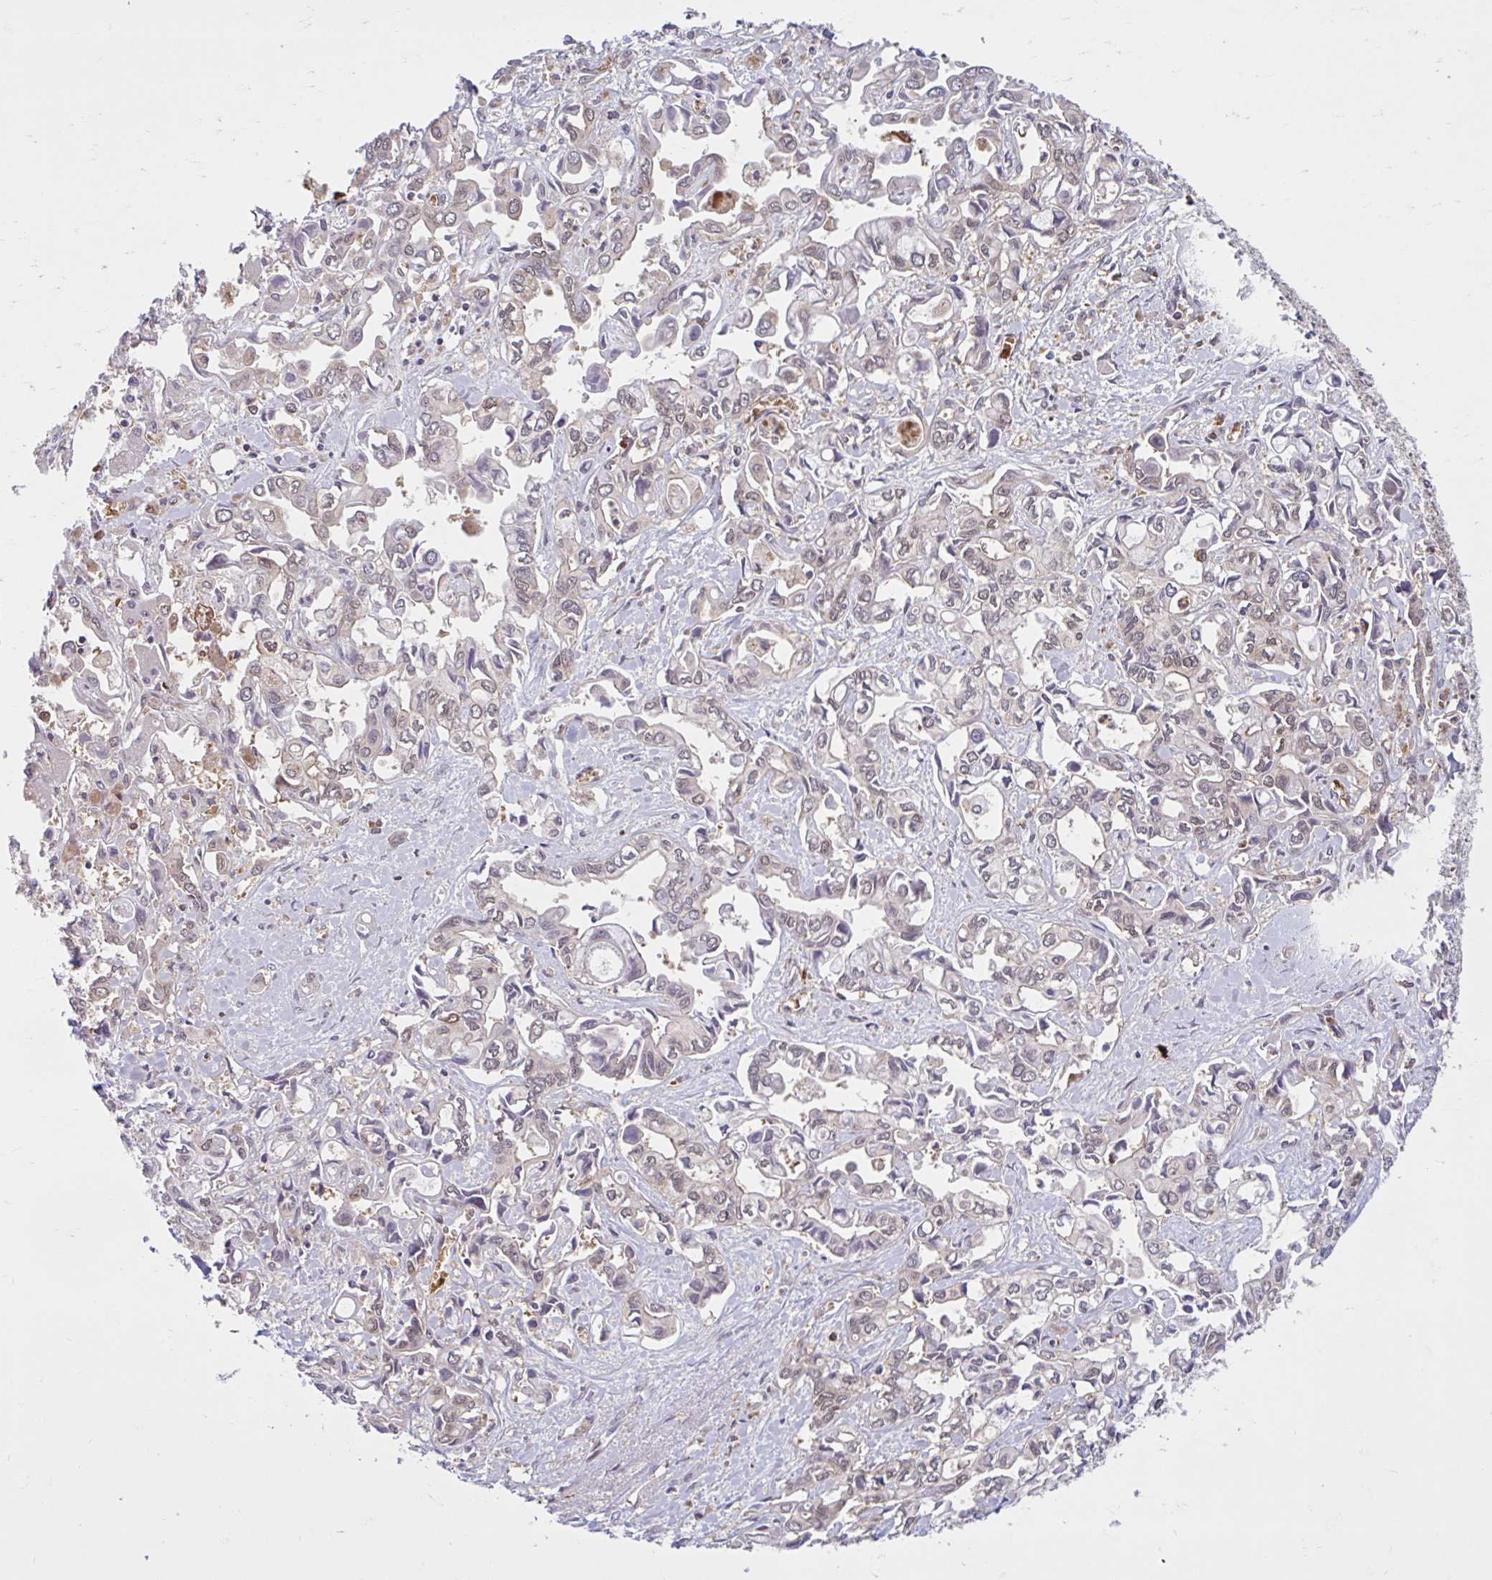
{"staining": {"intensity": "weak", "quantity": "<25%", "location": "cytoplasmic/membranous,nuclear"}, "tissue": "liver cancer", "cell_type": "Tumor cells", "image_type": "cancer", "snomed": [{"axis": "morphology", "description": "Cholangiocarcinoma"}, {"axis": "topography", "description": "Liver"}], "caption": "An IHC micrograph of liver cholangiocarcinoma is shown. There is no staining in tumor cells of liver cholangiocarcinoma.", "gene": "HMBS", "patient": {"sex": "female", "age": 64}}